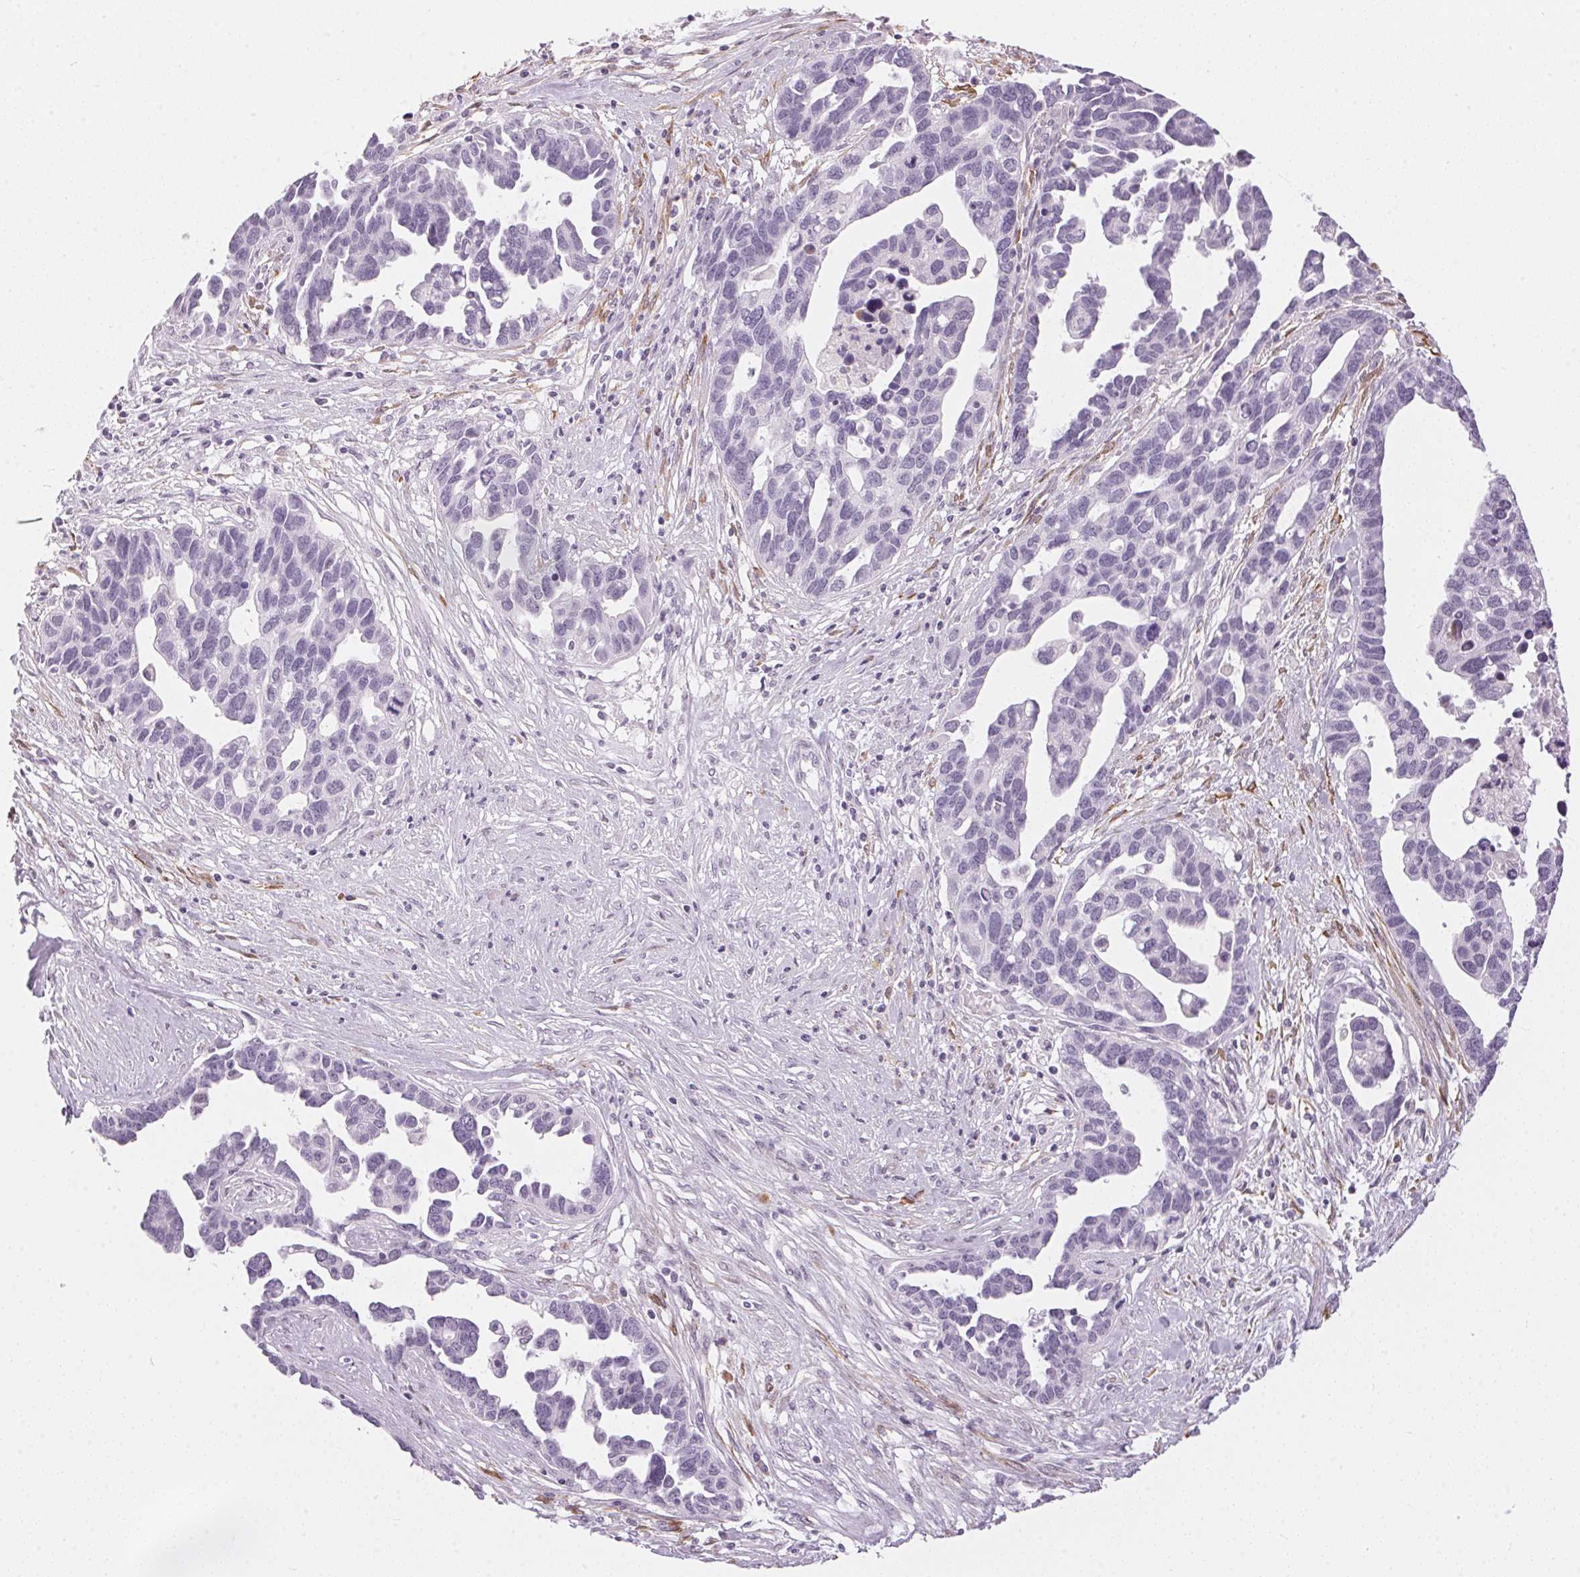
{"staining": {"intensity": "negative", "quantity": "none", "location": "none"}, "tissue": "ovarian cancer", "cell_type": "Tumor cells", "image_type": "cancer", "snomed": [{"axis": "morphology", "description": "Cystadenocarcinoma, serous, NOS"}, {"axis": "topography", "description": "Ovary"}], "caption": "High magnification brightfield microscopy of ovarian serous cystadenocarcinoma stained with DAB (brown) and counterstained with hematoxylin (blue): tumor cells show no significant staining. The staining is performed using DAB (3,3'-diaminobenzidine) brown chromogen with nuclei counter-stained in using hematoxylin.", "gene": "CADPS", "patient": {"sex": "female", "age": 54}}